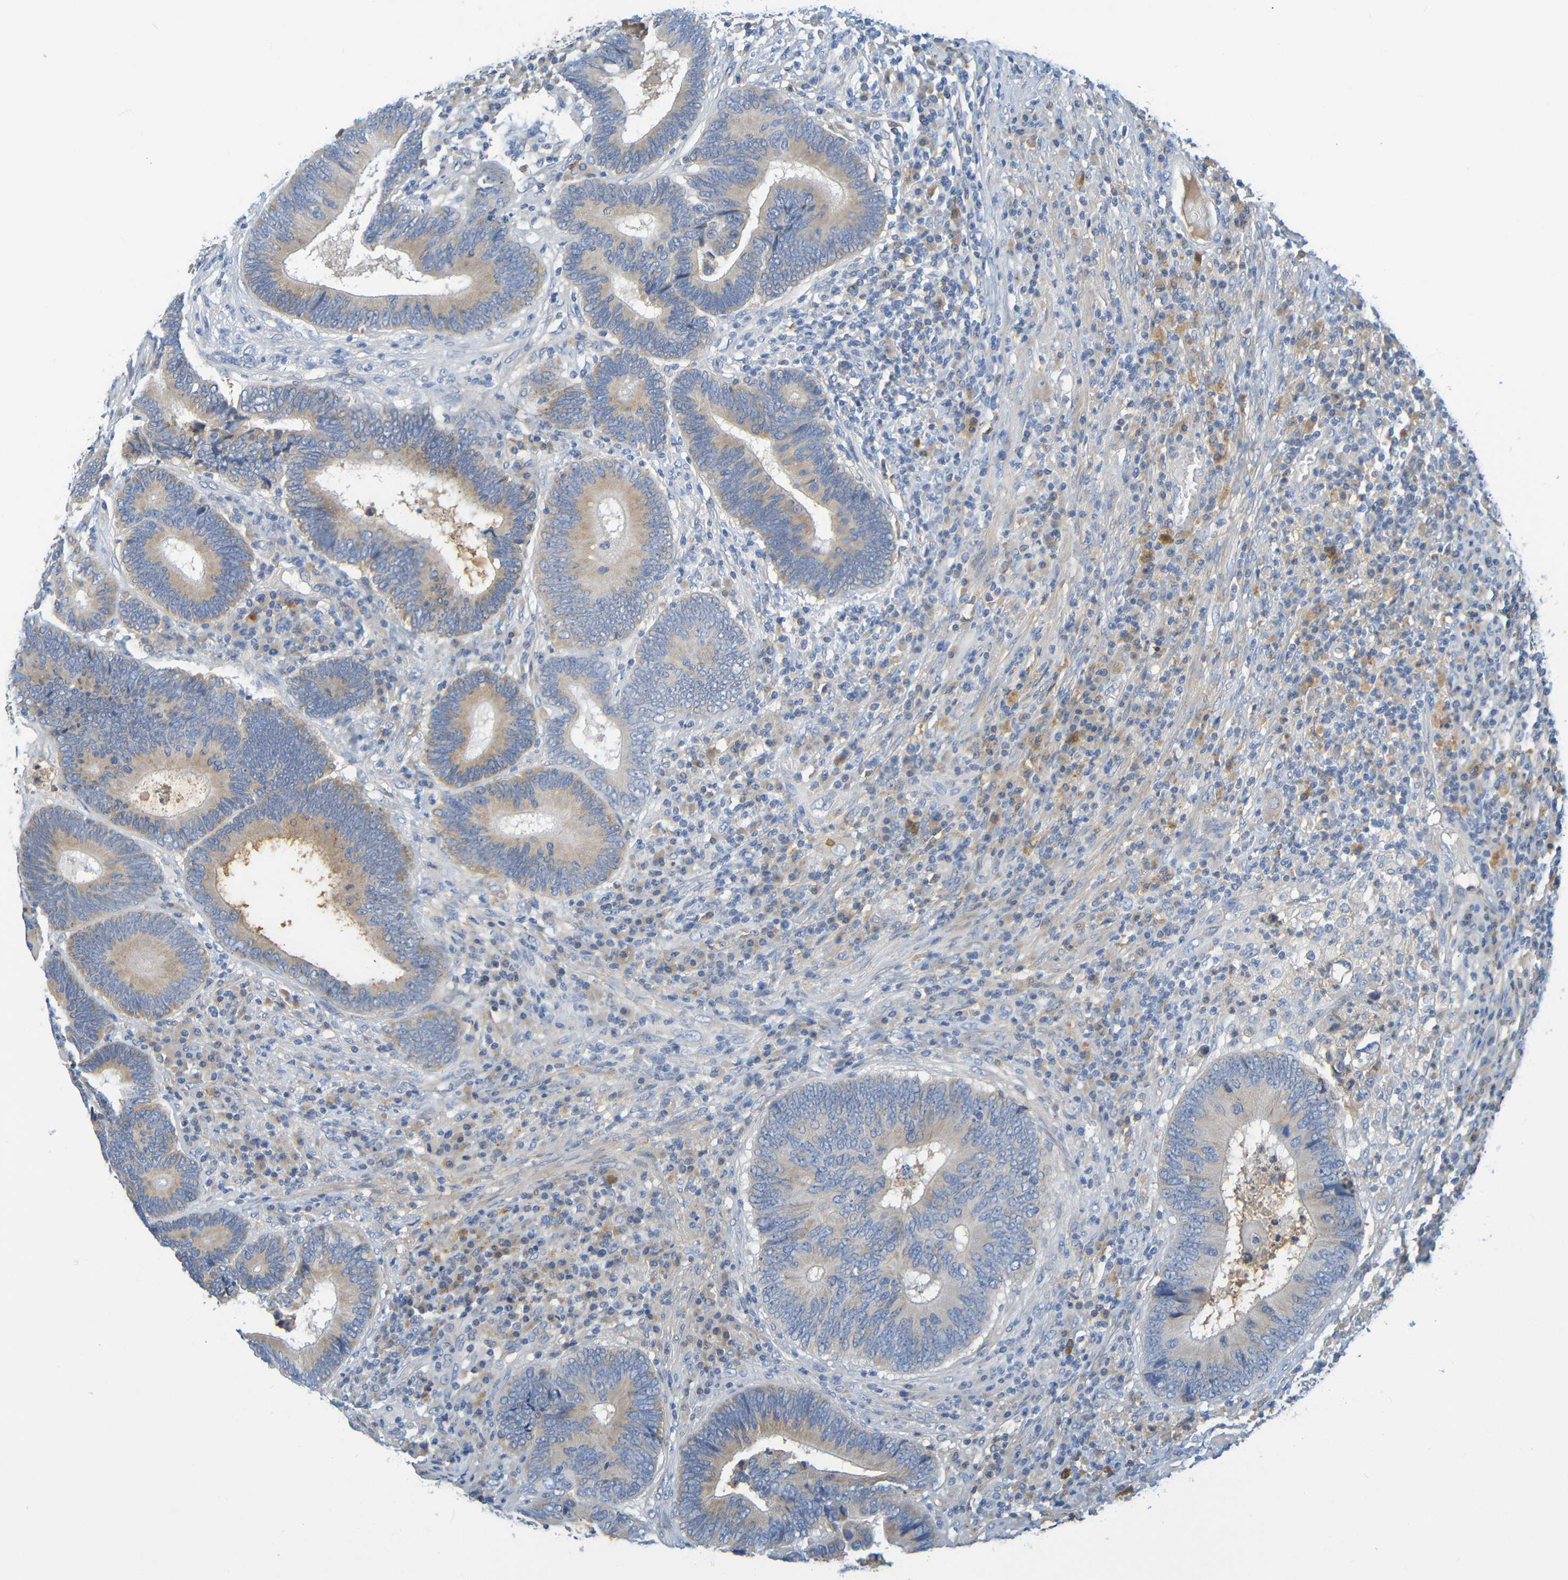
{"staining": {"intensity": "moderate", "quantity": "25%-75%", "location": "cytoplasmic/membranous"}, "tissue": "colorectal cancer", "cell_type": "Tumor cells", "image_type": "cancer", "snomed": [{"axis": "morphology", "description": "Adenocarcinoma, NOS"}, {"axis": "topography", "description": "Colon"}], "caption": "Protein staining reveals moderate cytoplasmic/membranous staining in approximately 25%-75% of tumor cells in adenocarcinoma (colorectal). The protein of interest is shown in brown color, while the nuclei are stained blue.", "gene": "C1QA", "patient": {"sex": "female", "age": 78}}